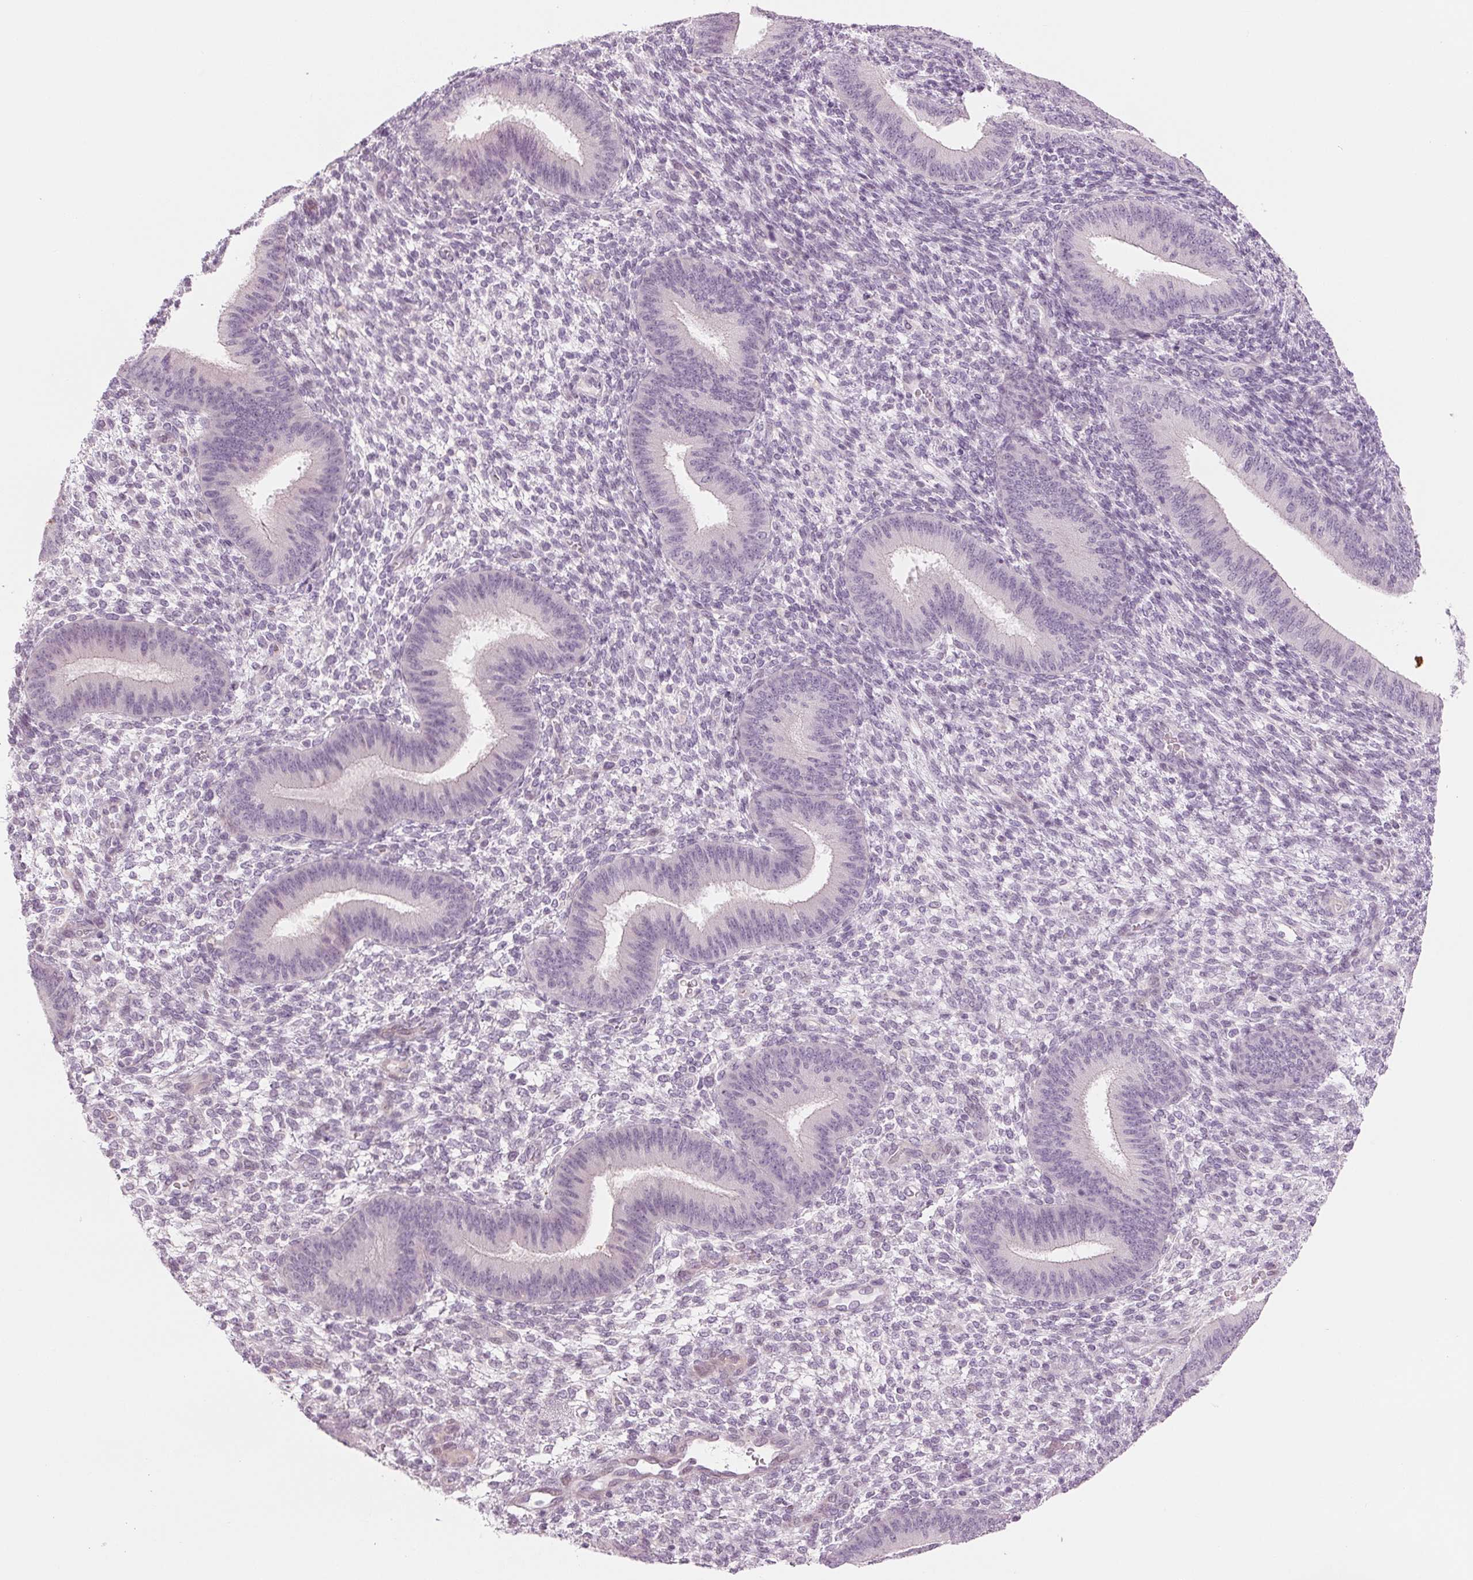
{"staining": {"intensity": "negative", "quantity": "none", "location": "none"}, "tissue": "endometrium", "cell_type": "Cells in endometrial stroma", "image_type": "normal", "snomed": [{"axis": "morphology", "description": "Normal tissue, NOS"}, {"axis": "topography", "description": "Endometrium"}], "caption": "Histopathology image shows no significant protein expression in cells in endometrial stroma of unremarkable endometrium. (Immunohistochemistry, brightfield microscopy, high magnification).", "gene": "CCDC168", "patient": {"sex": "female", "age": 39}}